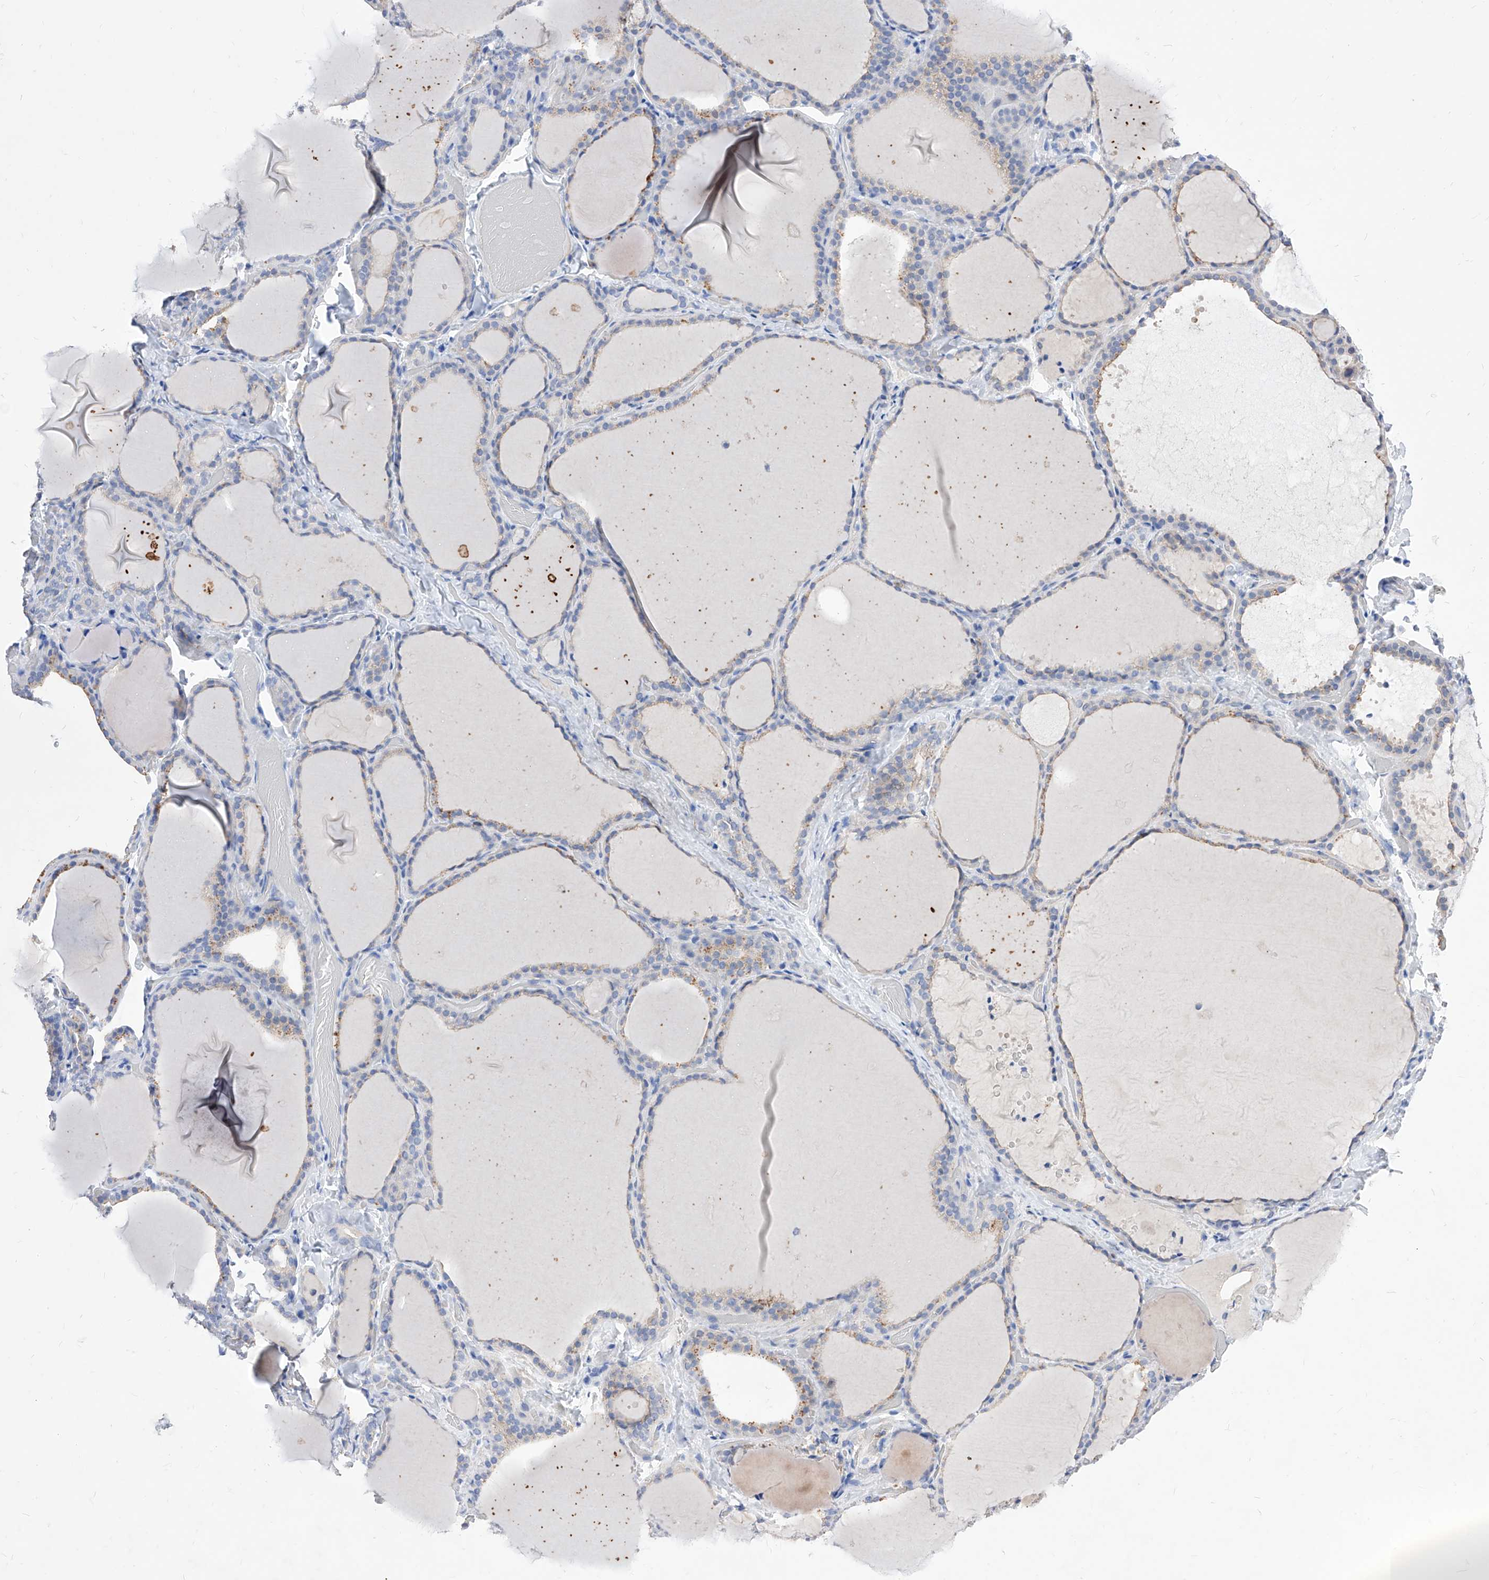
{"staining": {"intensity": "weak", "quantity": "<25%", "location": "cytoplasmic/membranous"}, "tissue": "thyroid gland", "cell_type": "Glandular cells", "image_type": "normal", "snomed": [{"axis": "morphology", "description": "Normal tissue, NOS"}, {"axis": "topography", "description": "Thyroid gland"}], "caption": "The histopathology image shows no significant expression in glandular cells of thyroid gland. (DAB immunohistochemistry with hematoxylin counter stain).", "gene": "VAX1", "patient": {"sex": "female", "age": 22}}